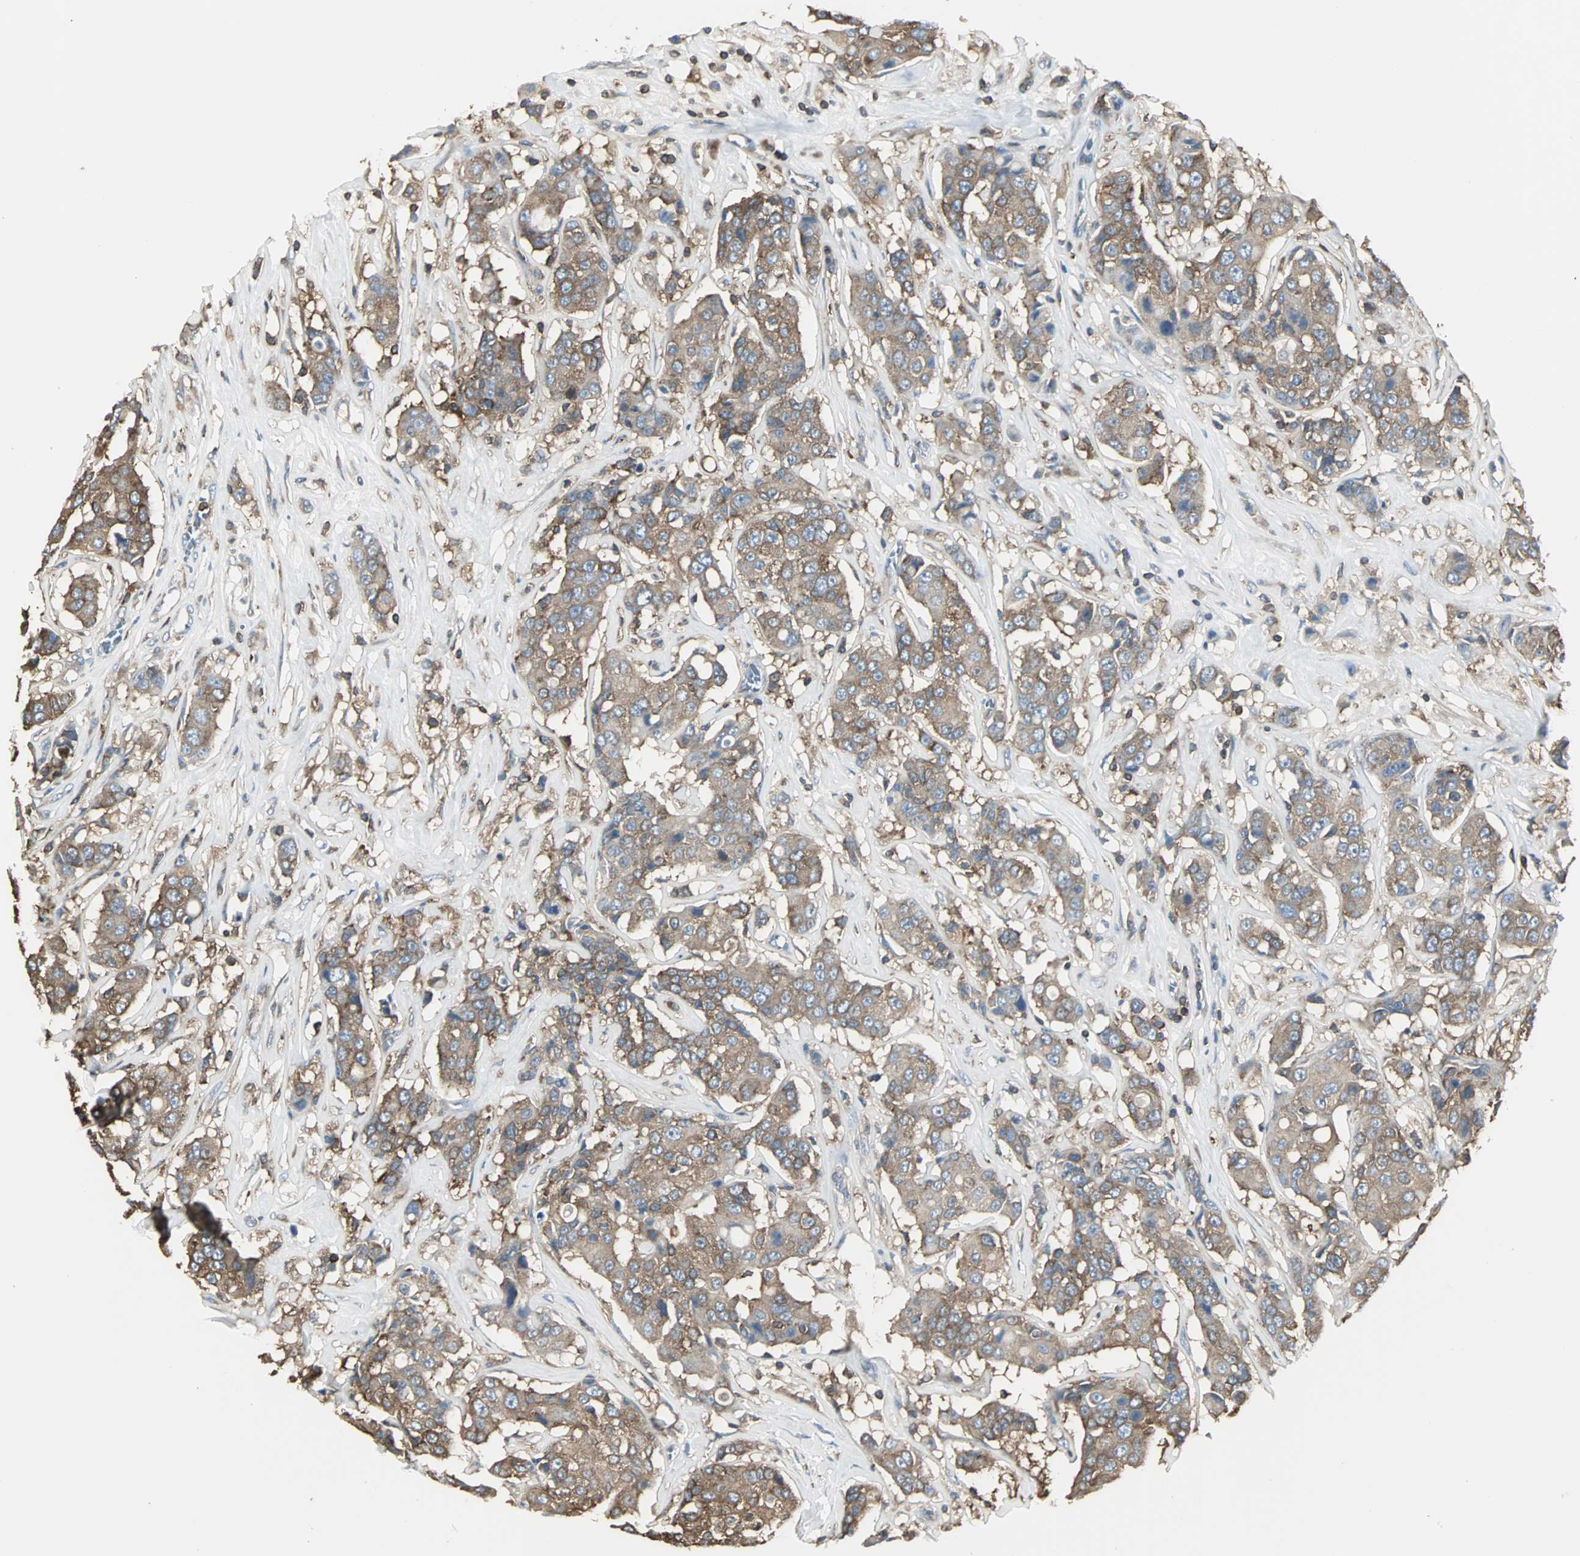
{"staining": {"intensity": "moderate", "quantity": ">75%", "location": "cytoplasmic/membranous"}, "tissue": "breast cancer", "cell_type": "Tumor cells", "image_type": "cancer", "snomed": [{"axis": "morphology", "description": "Duct carcinoma"}, {"axis": "topography", "description": "Breast"}], "caption": "Protein expression analysis of human breast cancer (infiltrating ductal carcinoma) reveals moderate cytoplasmic/membranous staining in approximately >75% of tumor cells.", "gene": "LRRFIP1", "patient": {"sex": "female", "age": 27}}